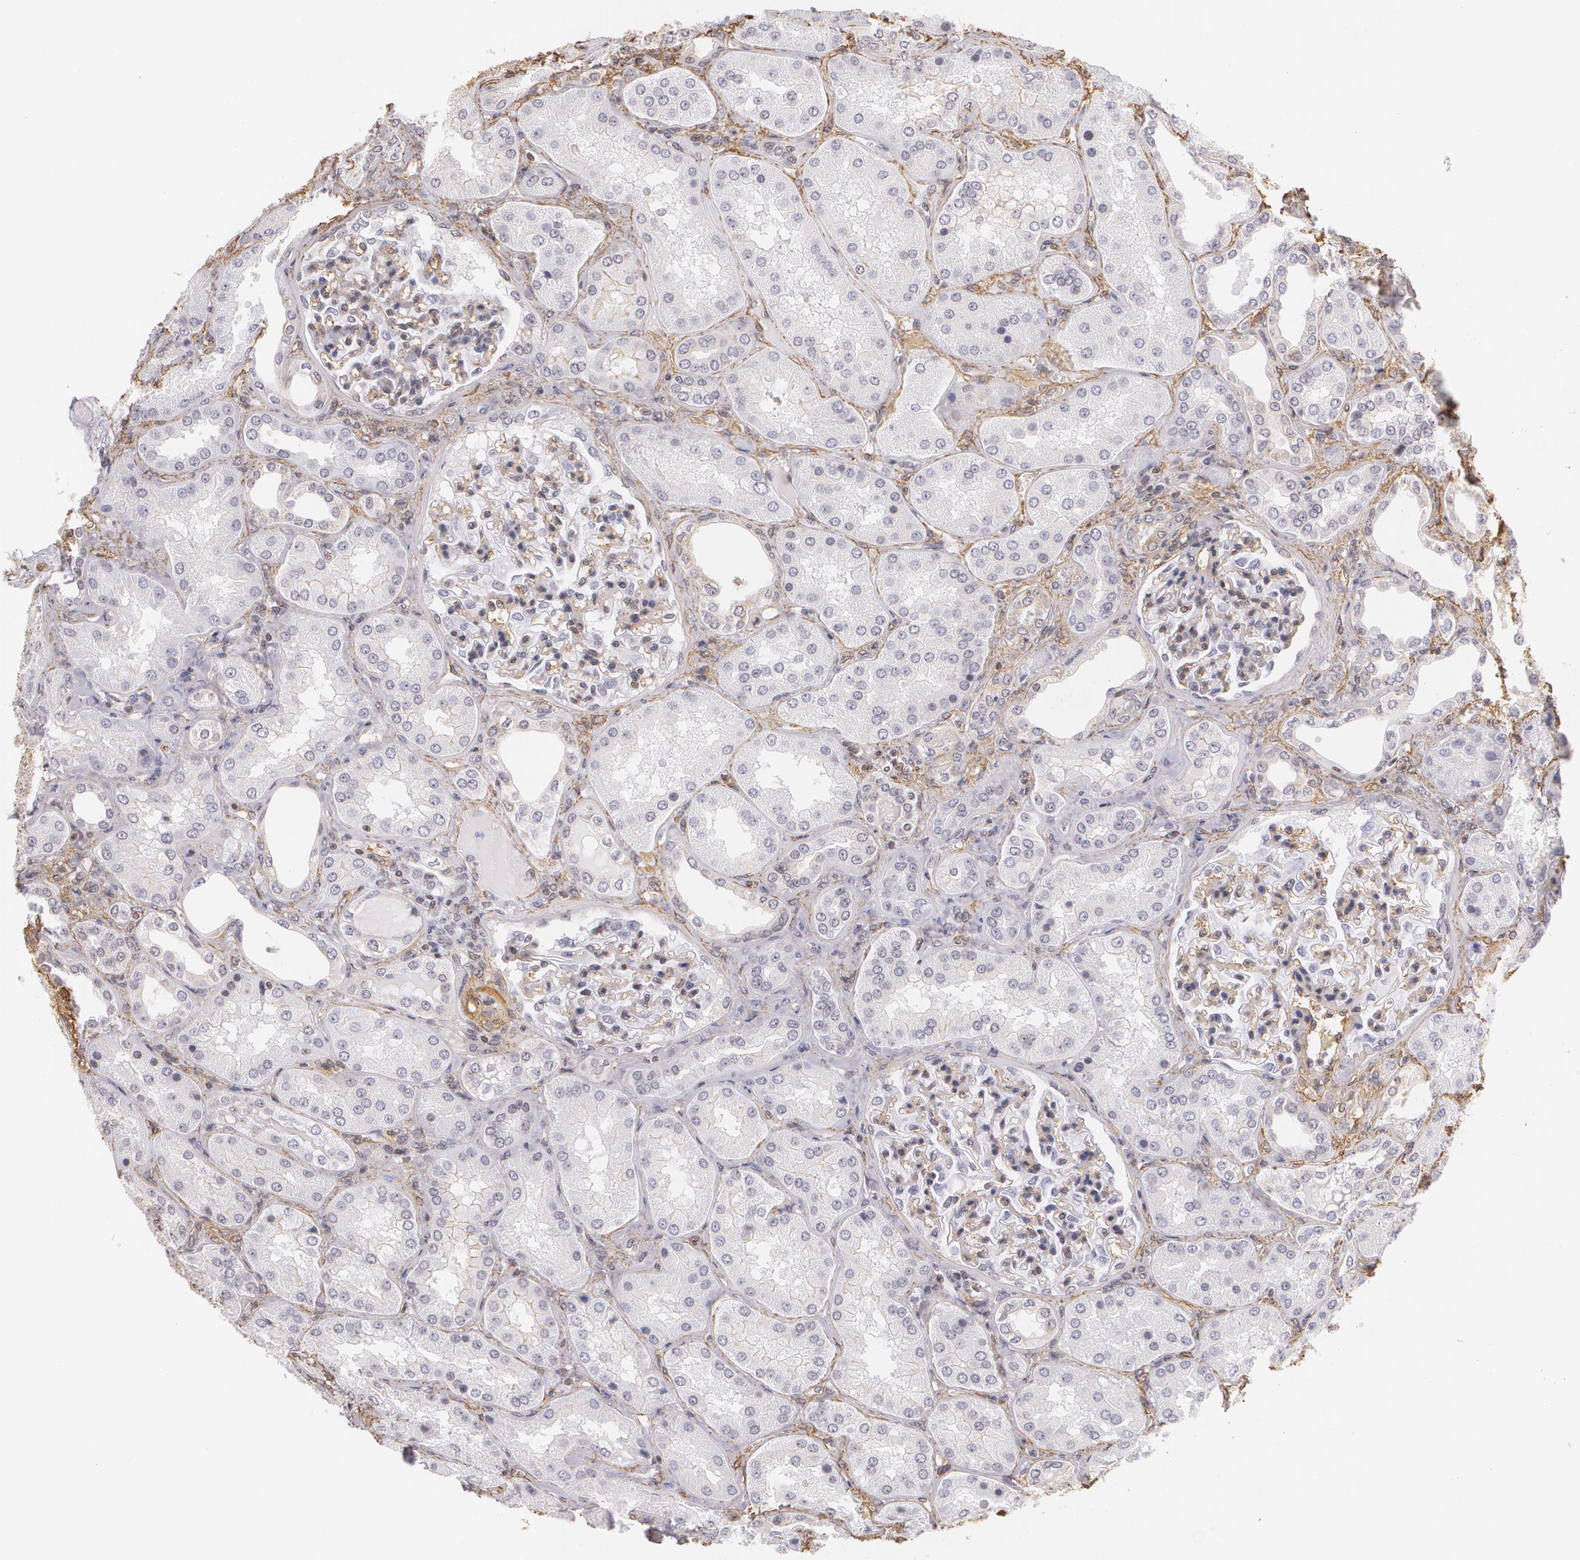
{"staining": {"intensity": "negative", "quantity": "none", "location": "none"}, "tissue": "kidney", "cell_type": "Cells in glomeruli", "image_type": "normal", "snomed": [{"axis": "morphology", "description": "Normal tissue, NOS"}, {"axis": "topography", "description": "Kidney"}], "caption": "This image is of benign kidney stained with immunohistochemistry (IHC) to label a protein in brown with the nuclei are counter-stained blue. There is no expression in cells in glomeruli.", "gene": "VAMP1", "patient": {"sex": "female", "age": 56}}